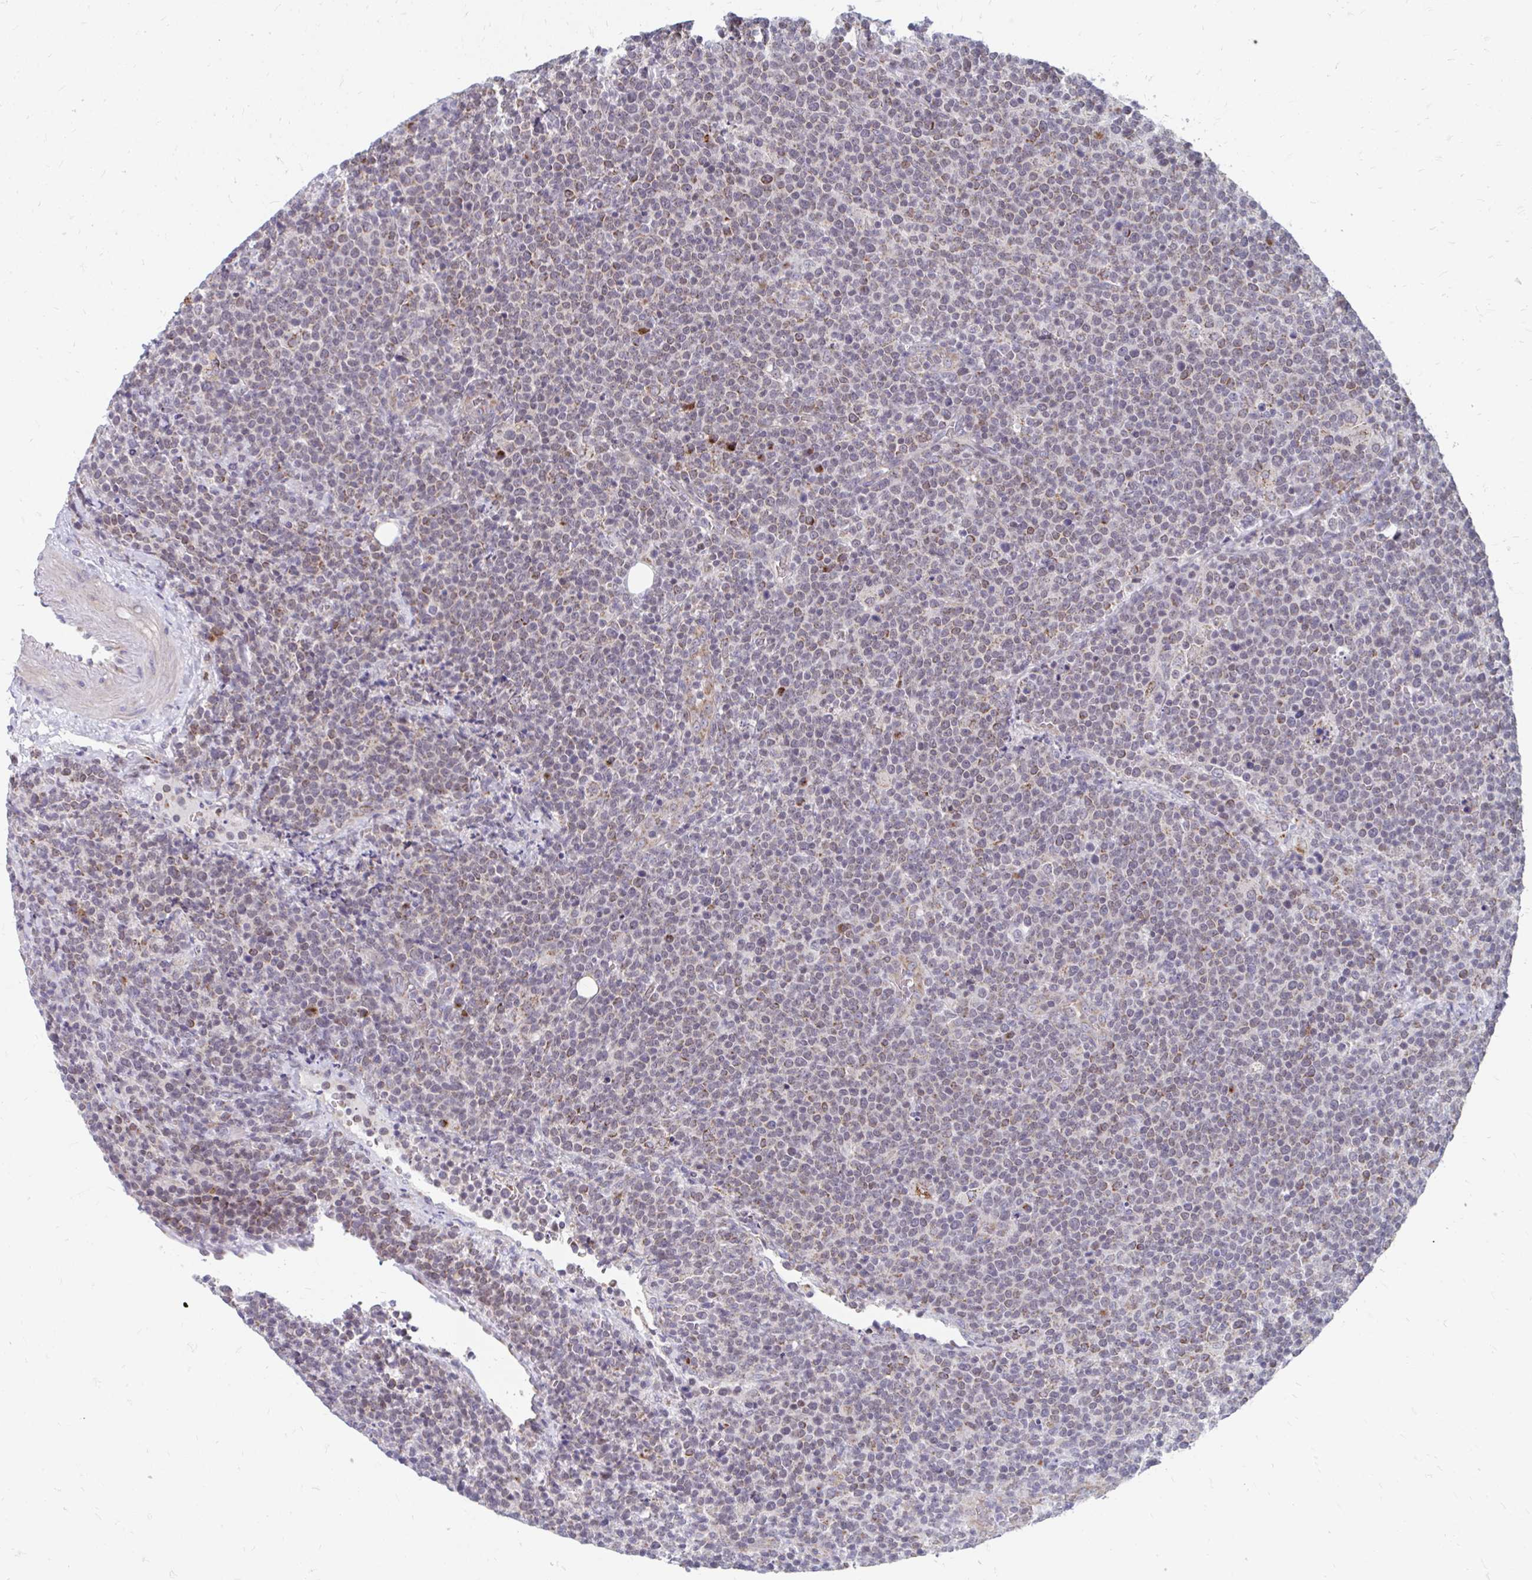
{"staining": {"intensity": "weak", "quantity": "25%-75%", "location": "cytoplasmic/membranous"}, "tissue": "lymphoma", "cell_type": "Tumor cells", "image_type": "cancer", "snomed": [{"axis": "morphology", "description": "Malignant lymphoma, non-Hodgkin's type, High grade"}, {"axis": "topography", "description": "Lymph node"}], "caption": "Protein expression analysis of high-grade malignant lymphoma, non-Hodgkin's type exhibits weak cytoplasmic/membranous staining in about 25%-75% of tumor cells.", "gene": "PABIR3", "patient": {"sex": "male", "age": 61}}